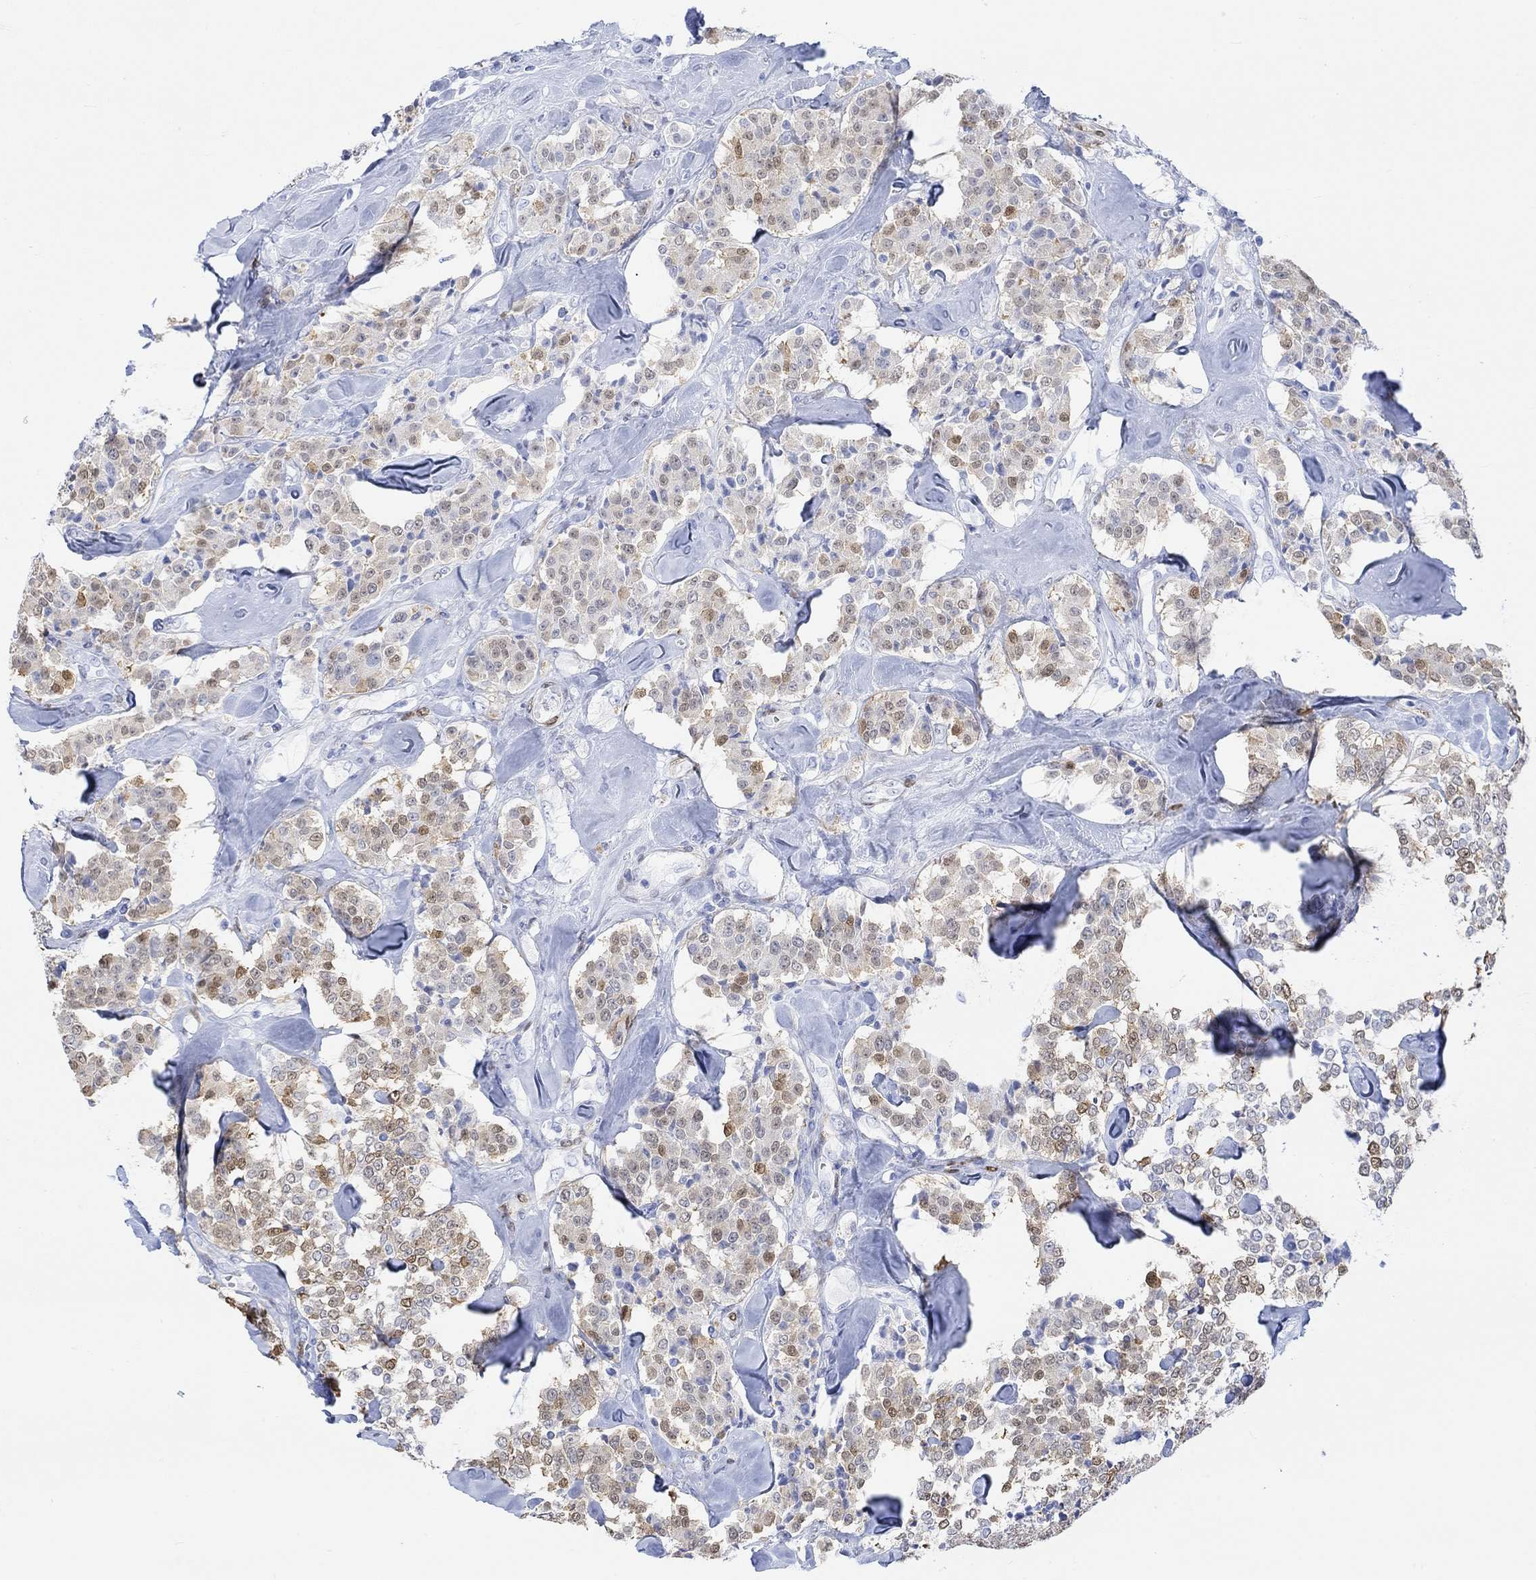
{"staining": {"intensity": "moderate", "quantity": "<25%", "location": "nuclear"}, "tissue": "carcinoid", "cell_type": "Tumor cells", "image_type": "cancer", "snomed": [{"axis": "morphology", "description": "Carcinoid, malignant, NOS"}, {"axis": "topography", "description": "Pancreas"}], "caption": "Human carcinoid stained with a brown dye exhibits moderate nuclear positive positivity in about <25% of tumor cells.", "gene": "TPPP3", "patient": {"sex": "male", "age": 41}}